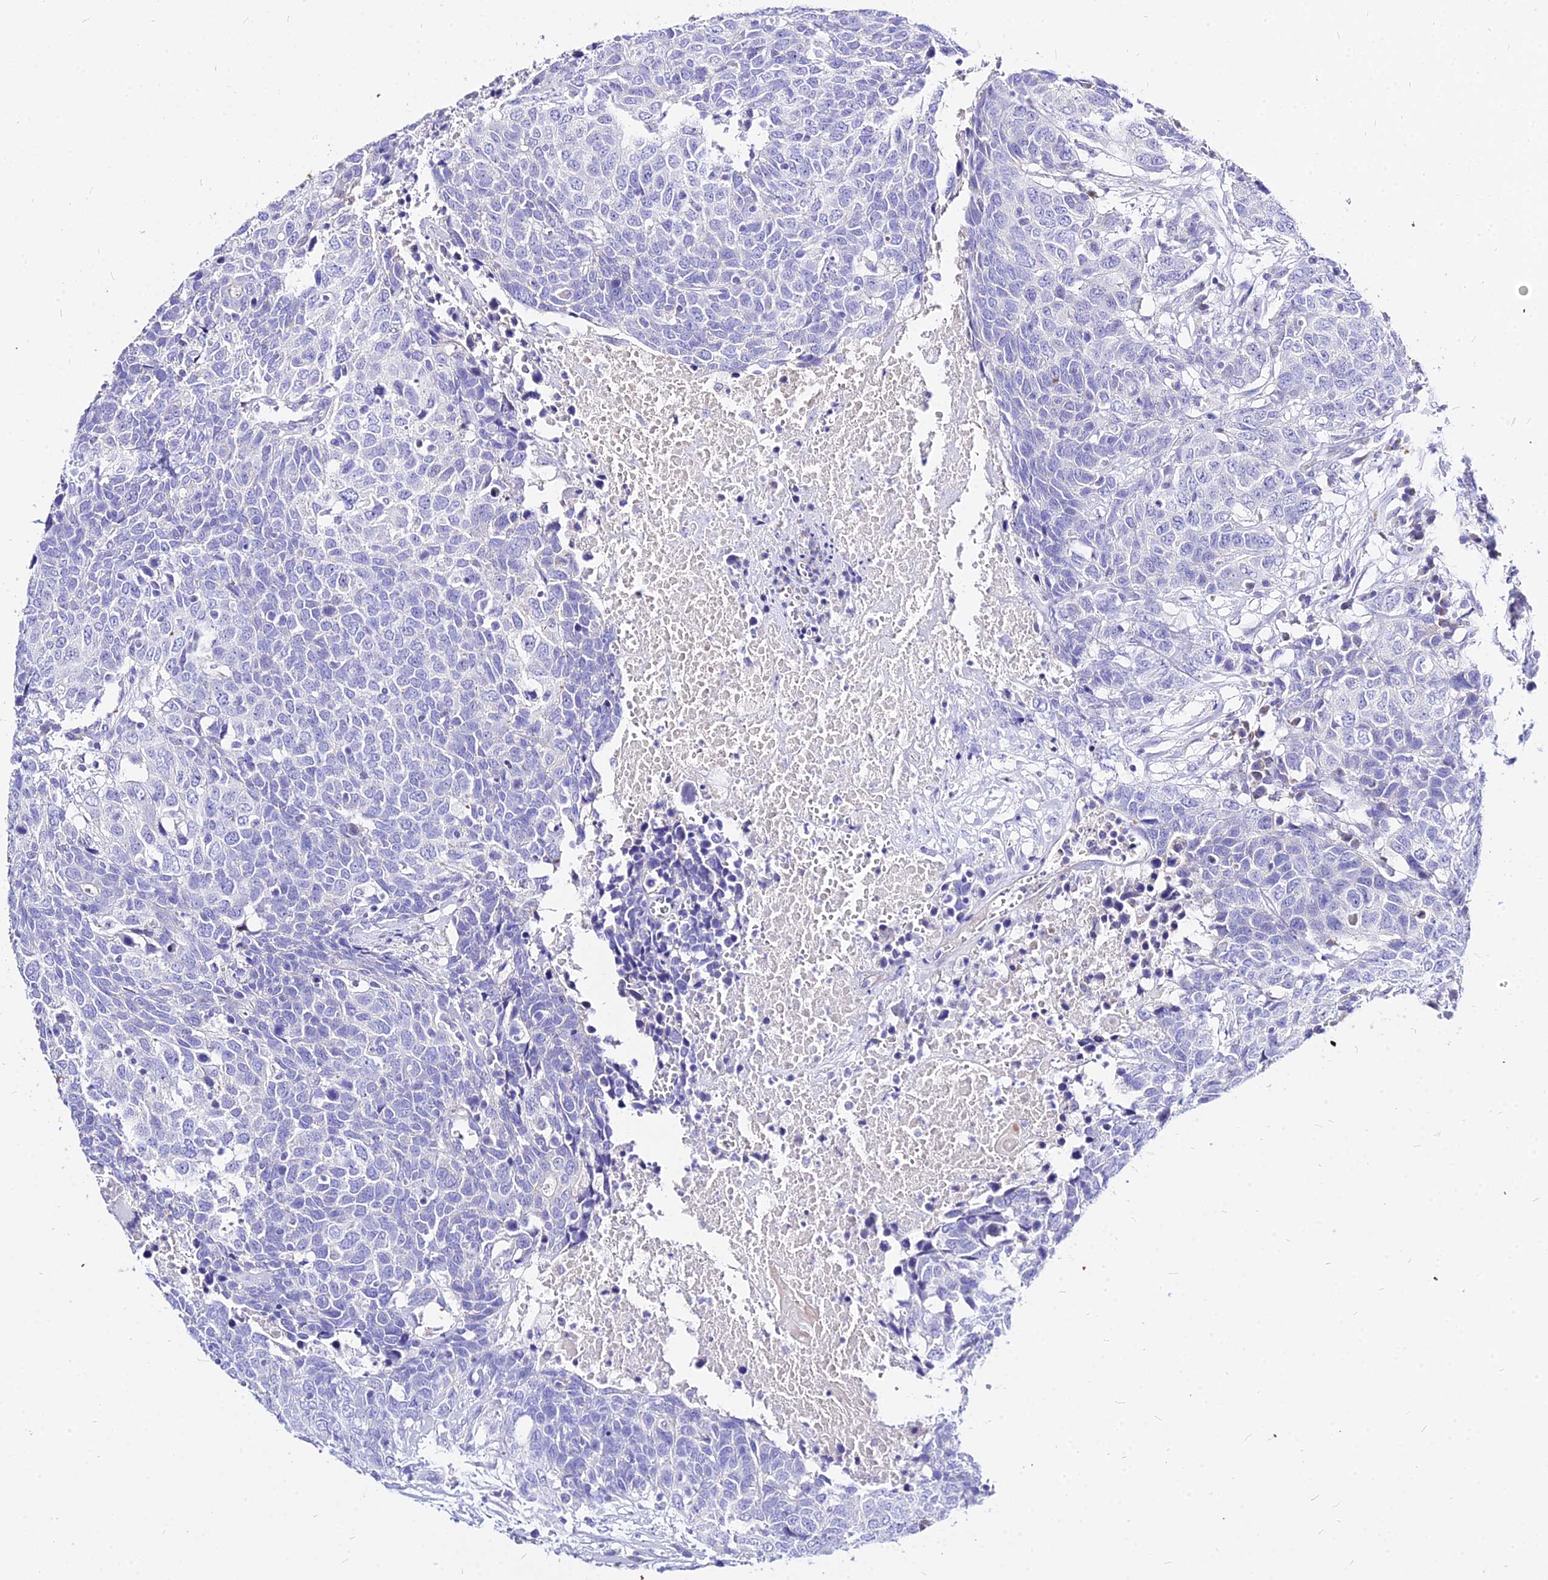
{"staining": {"intensity": "negative", "quantity": "none", "location": "none"}, "tissue": "head and neck cancer", "cell_type": "Tumor cells", "image_type": "cancer", "snomed": [{"axis": "morphology", "description": "Squamous cell carcinoma, NOS"}, {"axis": "topography", "description": "Head-Neck"}], "caption": "A micrograph of head and neck cancer (squamous cell carcinoma) stained for a protein shows no brown staining in tumor cells. (Brightfield microscopy of DAB immunohistochemistry at high magnification).", "gene": "CARD18", "patient": {"sex": "male", "age": 66}}